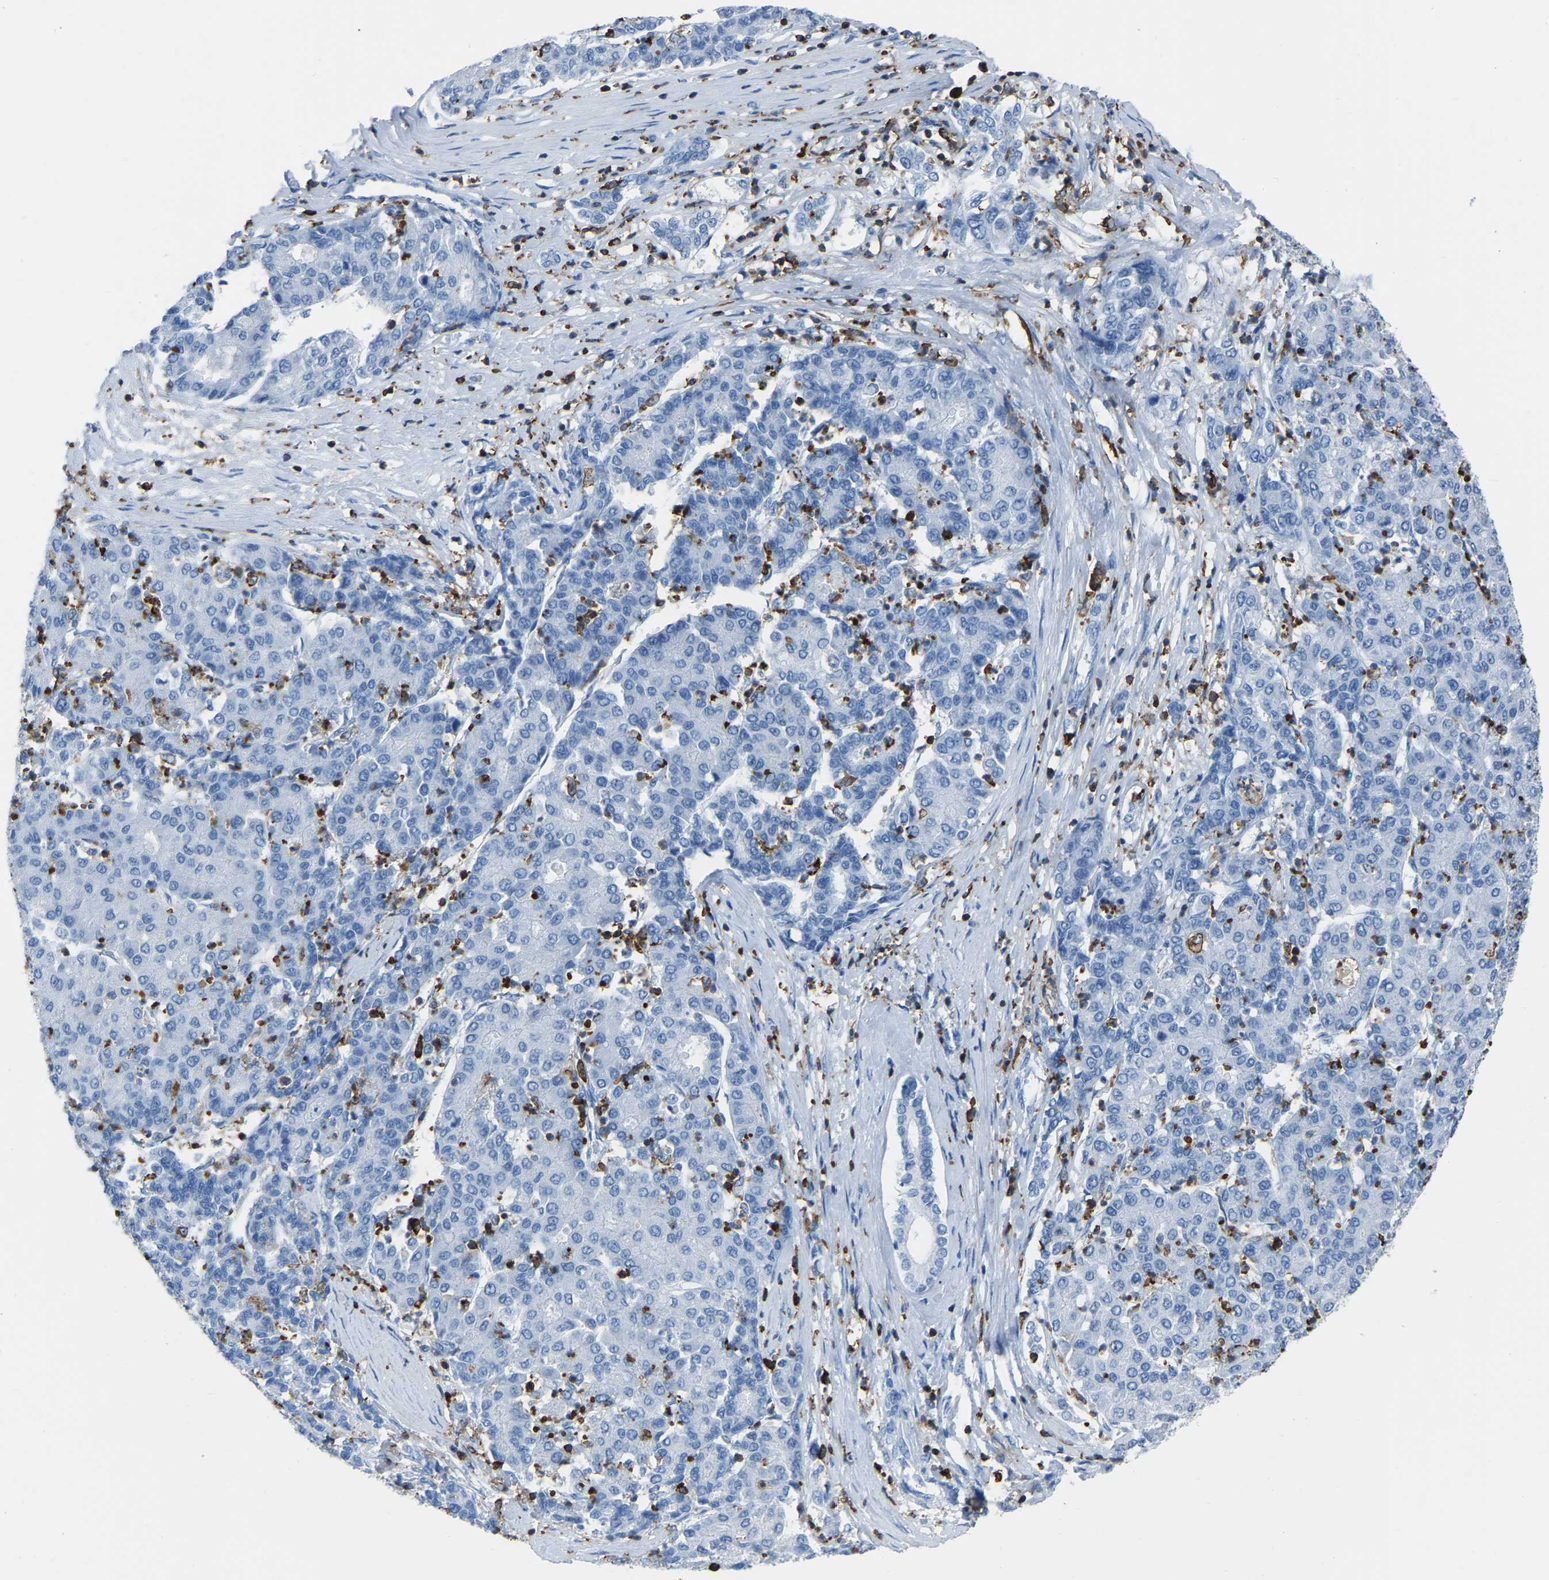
{"staining": {"intensity": "negative", "quantity": "none", "location": "none"}, "tissue": "liver cancer", "cell_type": "Tumor cells", "image_type": "cancer", "snomed": [{"axis": "morphology", "description": "Carcinoma, Hepatocellular, NOS"}, {"axis": "topography", "description": "Liver"}], "caption": "Protein analysis of liver cancer reveals no significant staining in tumor cells.", "gene": "LSP1", "patient": {"sex": "male", "age": 65}}